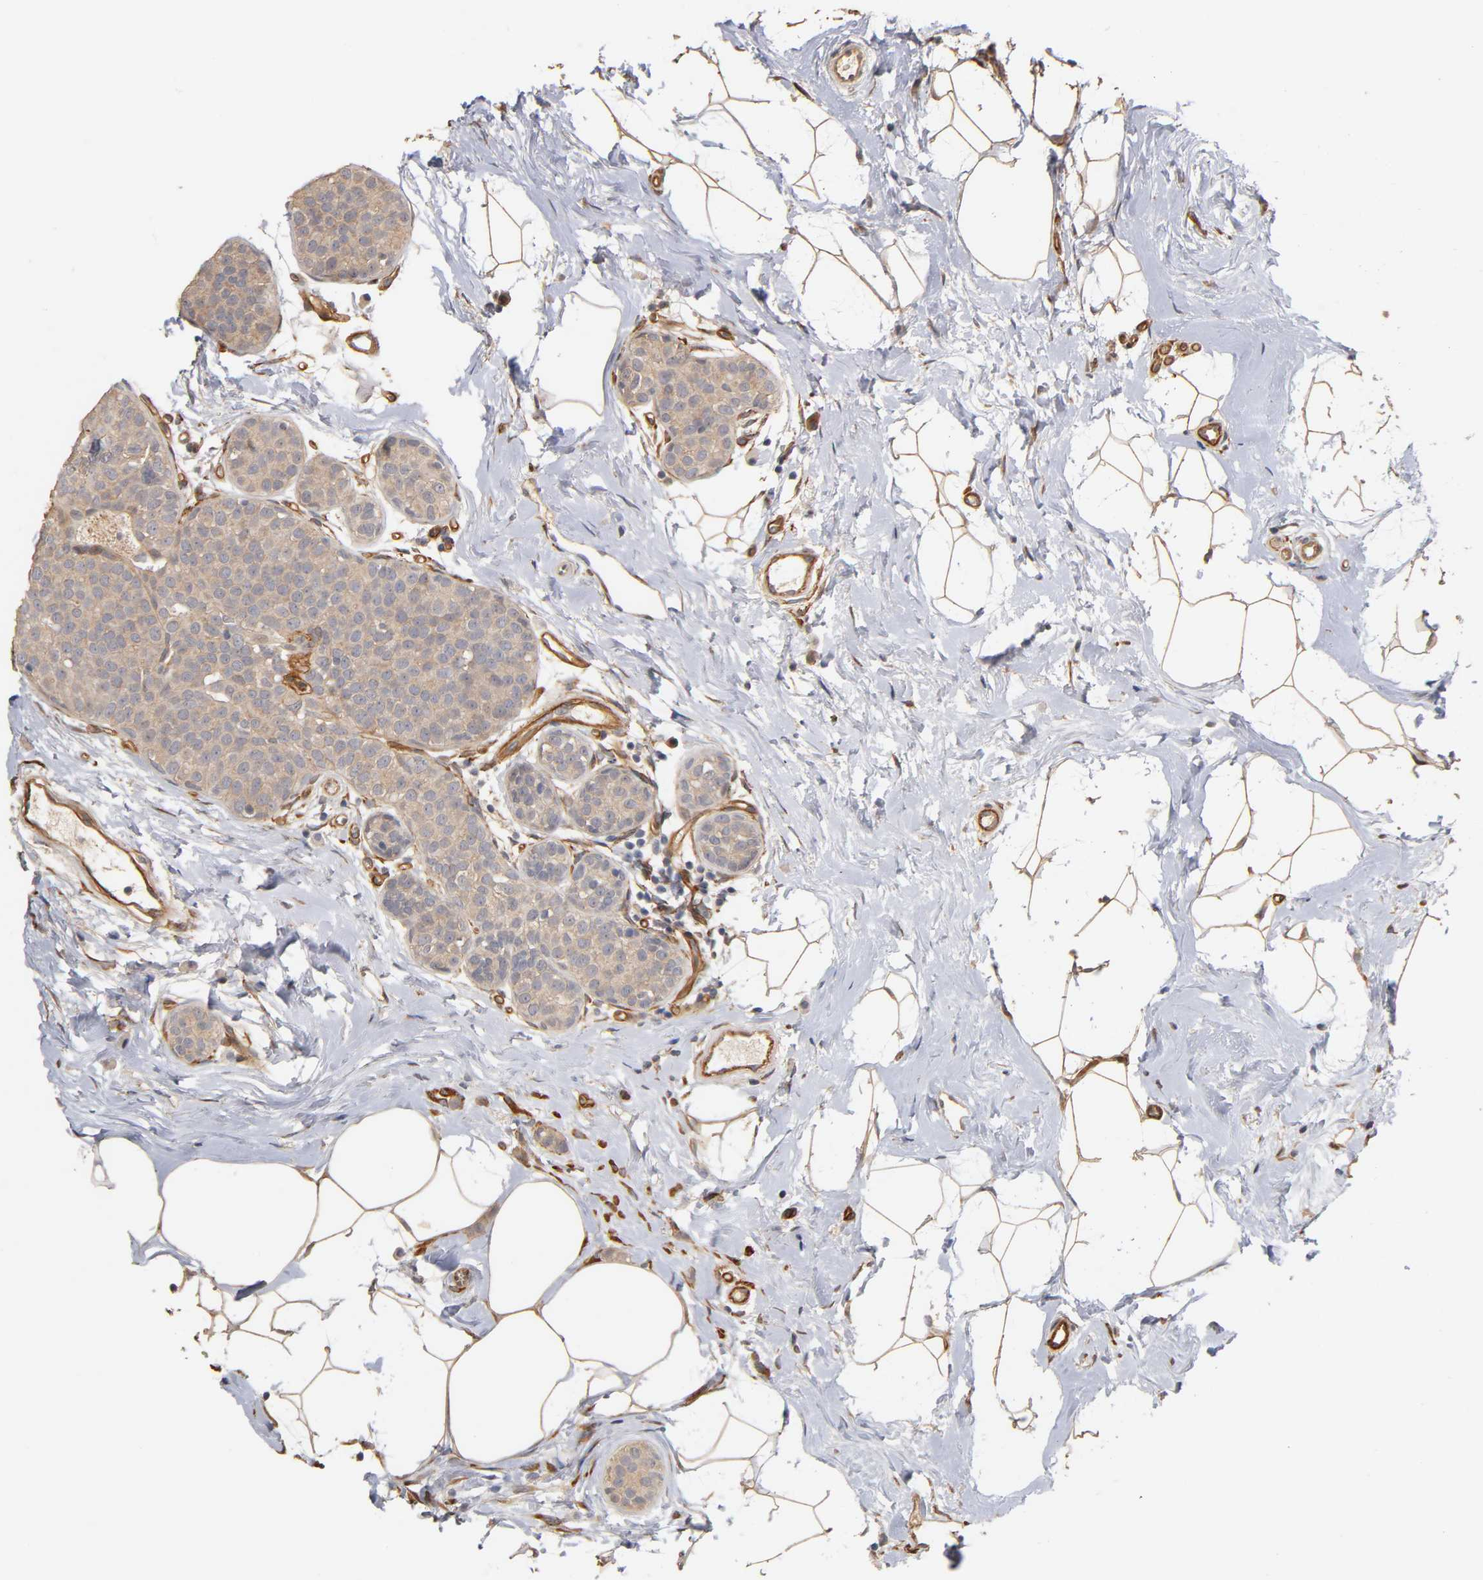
{"staining": {"intensity": "weak", "quantity": ">75%", "location": "cytoplasmic/membranous"}, "tissue": "breast cancer", "cell_type": "Tumor cells", "image_type": "cancer", "snomed": [{"axis": "morphology", "description": "Lobular carcinoma, in situ"}, {"axis": "morphology", "description": "Lobular carcinoma"}, {"axis": "topography", "description": "Breast"}], "caption": "Breast lobular carcinoma stained for a protein (brown) reveals weak cytoplasmic/membranous positive expression in approximately >75% of tumor cells.", "gene": "LAMB1", "patient": {"sex": "female", "age": 41}}